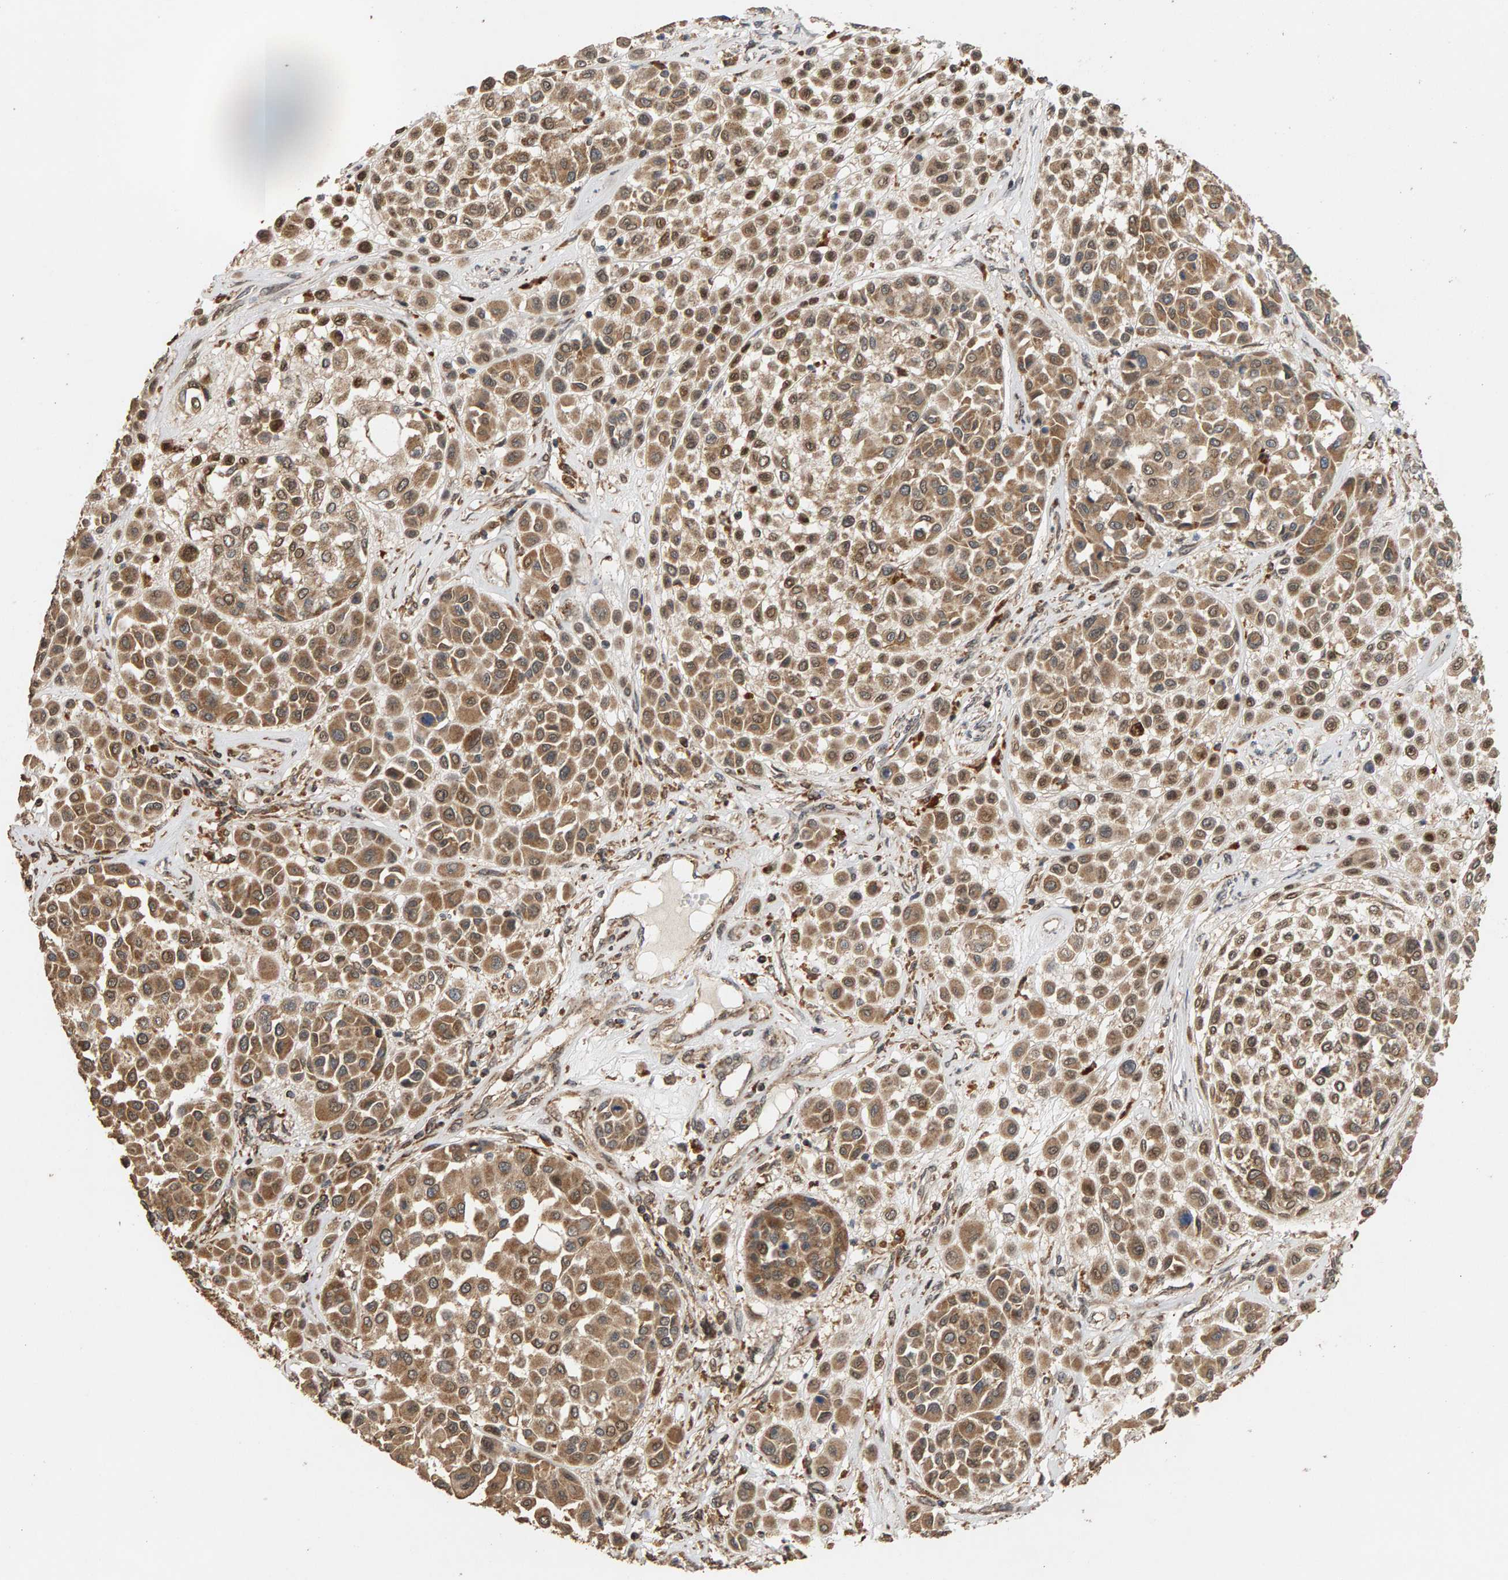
{"staining": {"intensity": "moderate", "quantity": ">75%", "location": "cytoplasmic/membranous,nuclear"}, "tissue": "melanoma", "cell_type": "Tumor cells", "image_type": "cancer", "snomed": [{"axis": "morphology", "description": "Malignant melanoma, Metastatic site"}, {"axis": "topography", "description": "Soft tissue"}], "caption": "Protein staining shows moderate cytoplasmic/membranous and nuclear positivity in approximately >75% of tumor cells in malignant melanoma (metastatic site).", "gene": "GSTK1", "patient": {"sex": "male", "age": 41}}